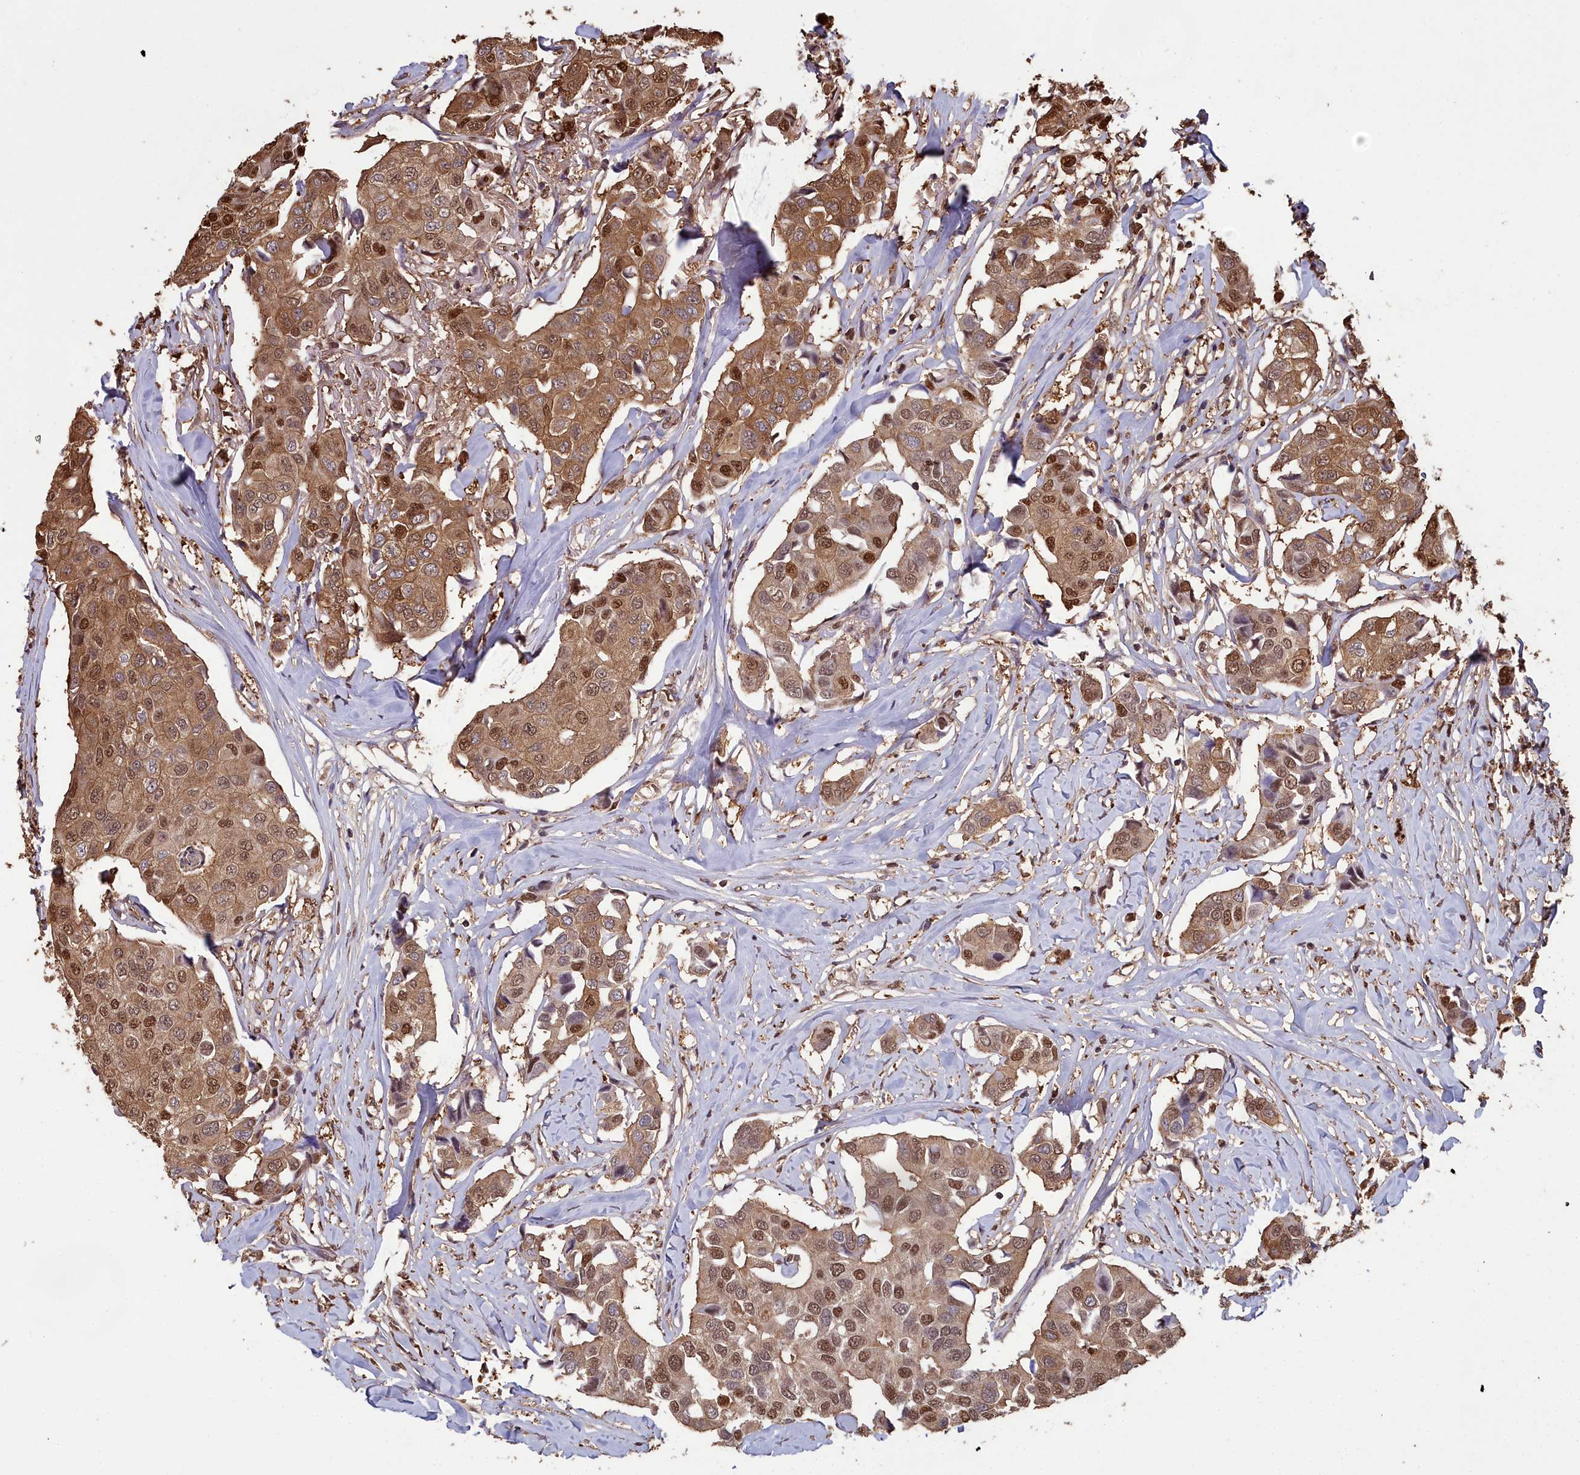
{"staining": {"intensity": "moderate", "quantity": ">75%", "location": "cytoplasmic/membranous,nuclear"}, "tissue": "breast cancer", "cell_type": "Tumor cells", "image_type": "cancer", "snomed": [{"axis": "morphology", "description": "Duct carcinoma"}, {"axis": "topography", "description": "Breast"}], "caption": "An immunohistochemistry photomicrograph of tumor tissue is shown. Protein staining in brown labels moderate cytoplasmic/membranous and nuclear positivity in breast cancer (infiltrating ductal carcinoma) within tumor cells. (DAB (3,3'-diaminobenzidine) IHC with brightfield microscopy, high magnification).", "gene": "GAPDH", "patient": {"sex": "female", "age": 80}}